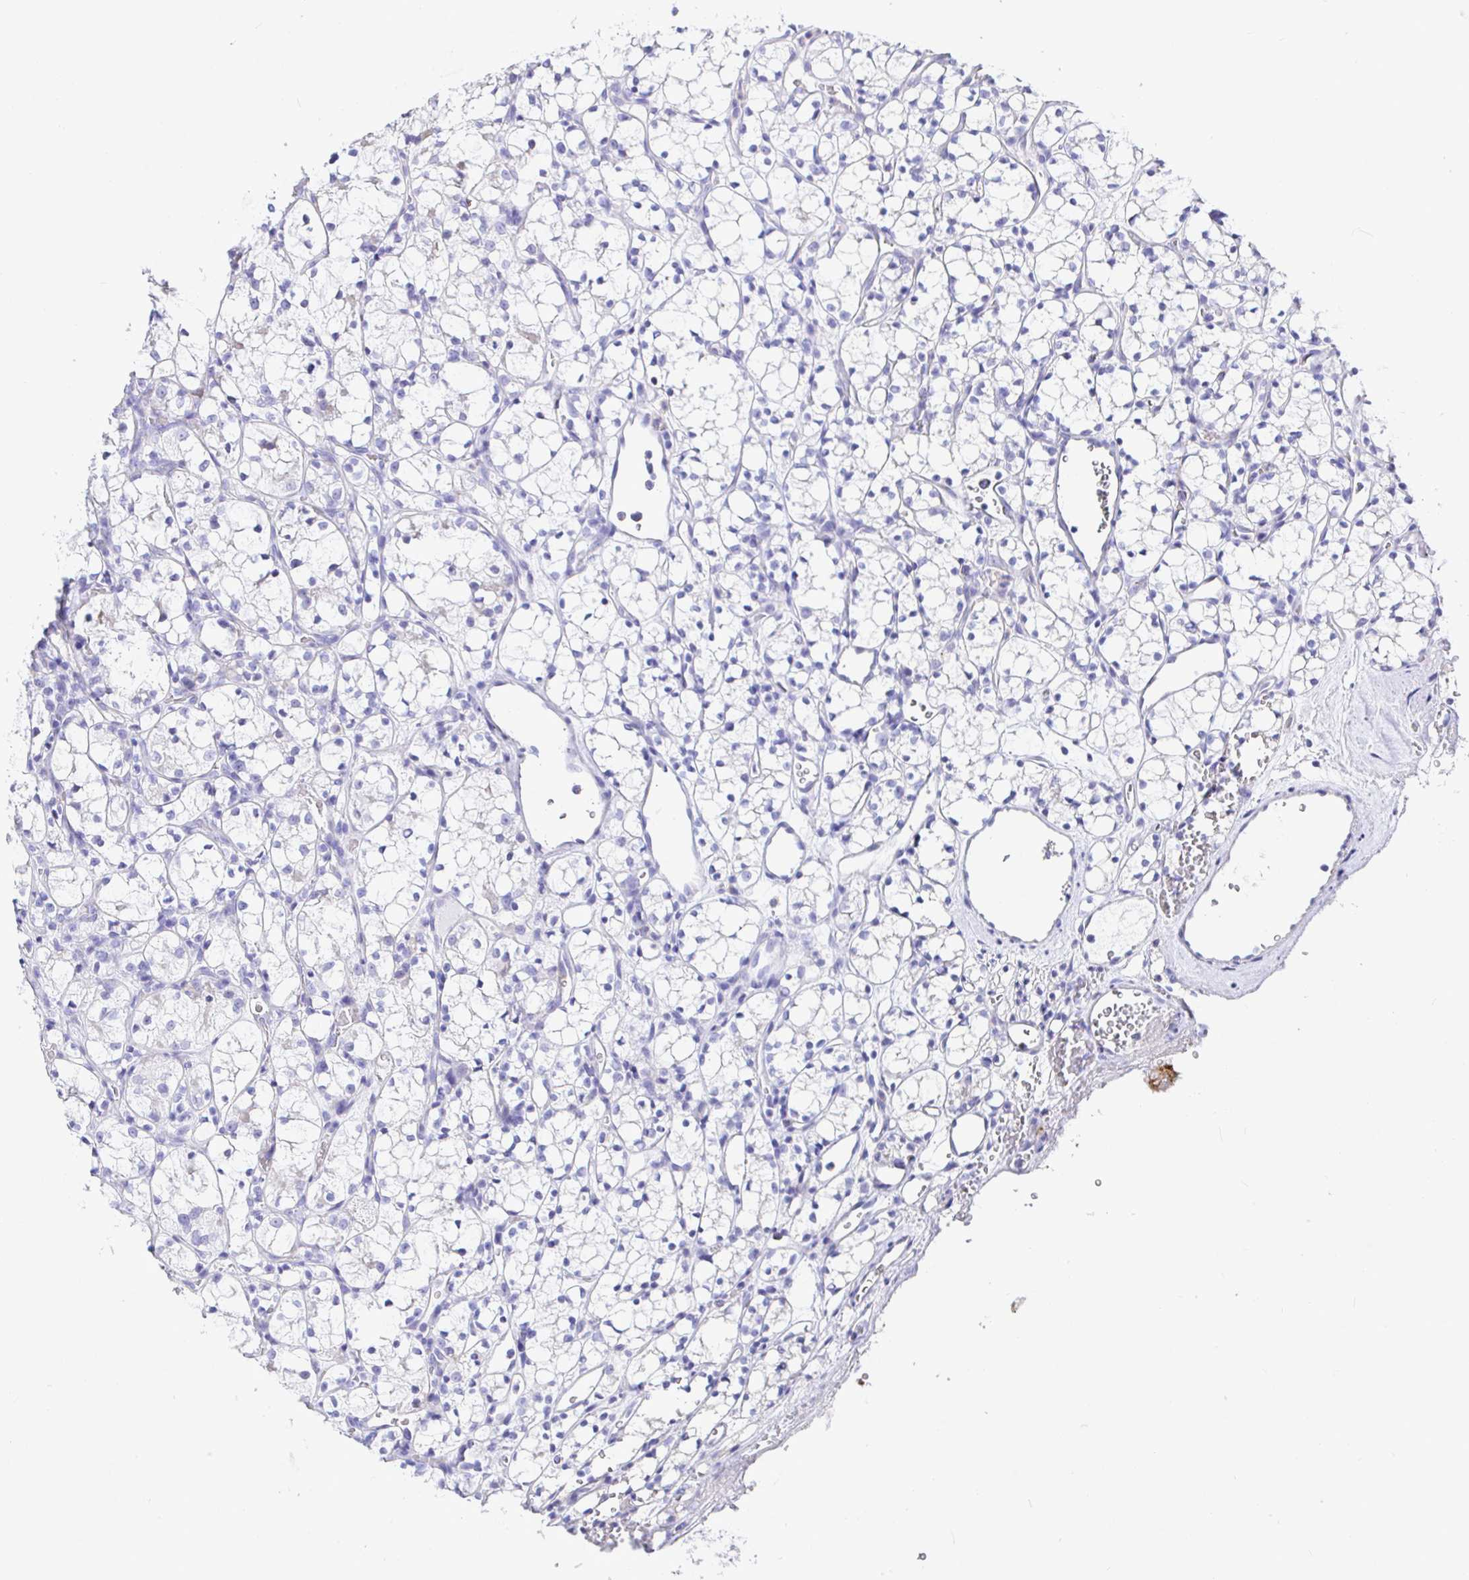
{"staining": {"intensity": "negative", "quantity": "none", "location": "none"}, "tissue": "renal cancer", "cell_type": "Tumor cells", "image_type": "cancer", "snomed": [{"axis": "morphology", "description": "Adenocarcinoma, NOS"}, {"axis": "topography", "description": "Kidney"}], "caption": "DAB (3,3'-diaminobenzidine) immunohistochemical staining of renal cancer exhibits no significant positivity in tumor cells.", "gene": "CCDC62", "patient": {"sex": "female", "age": 69}}